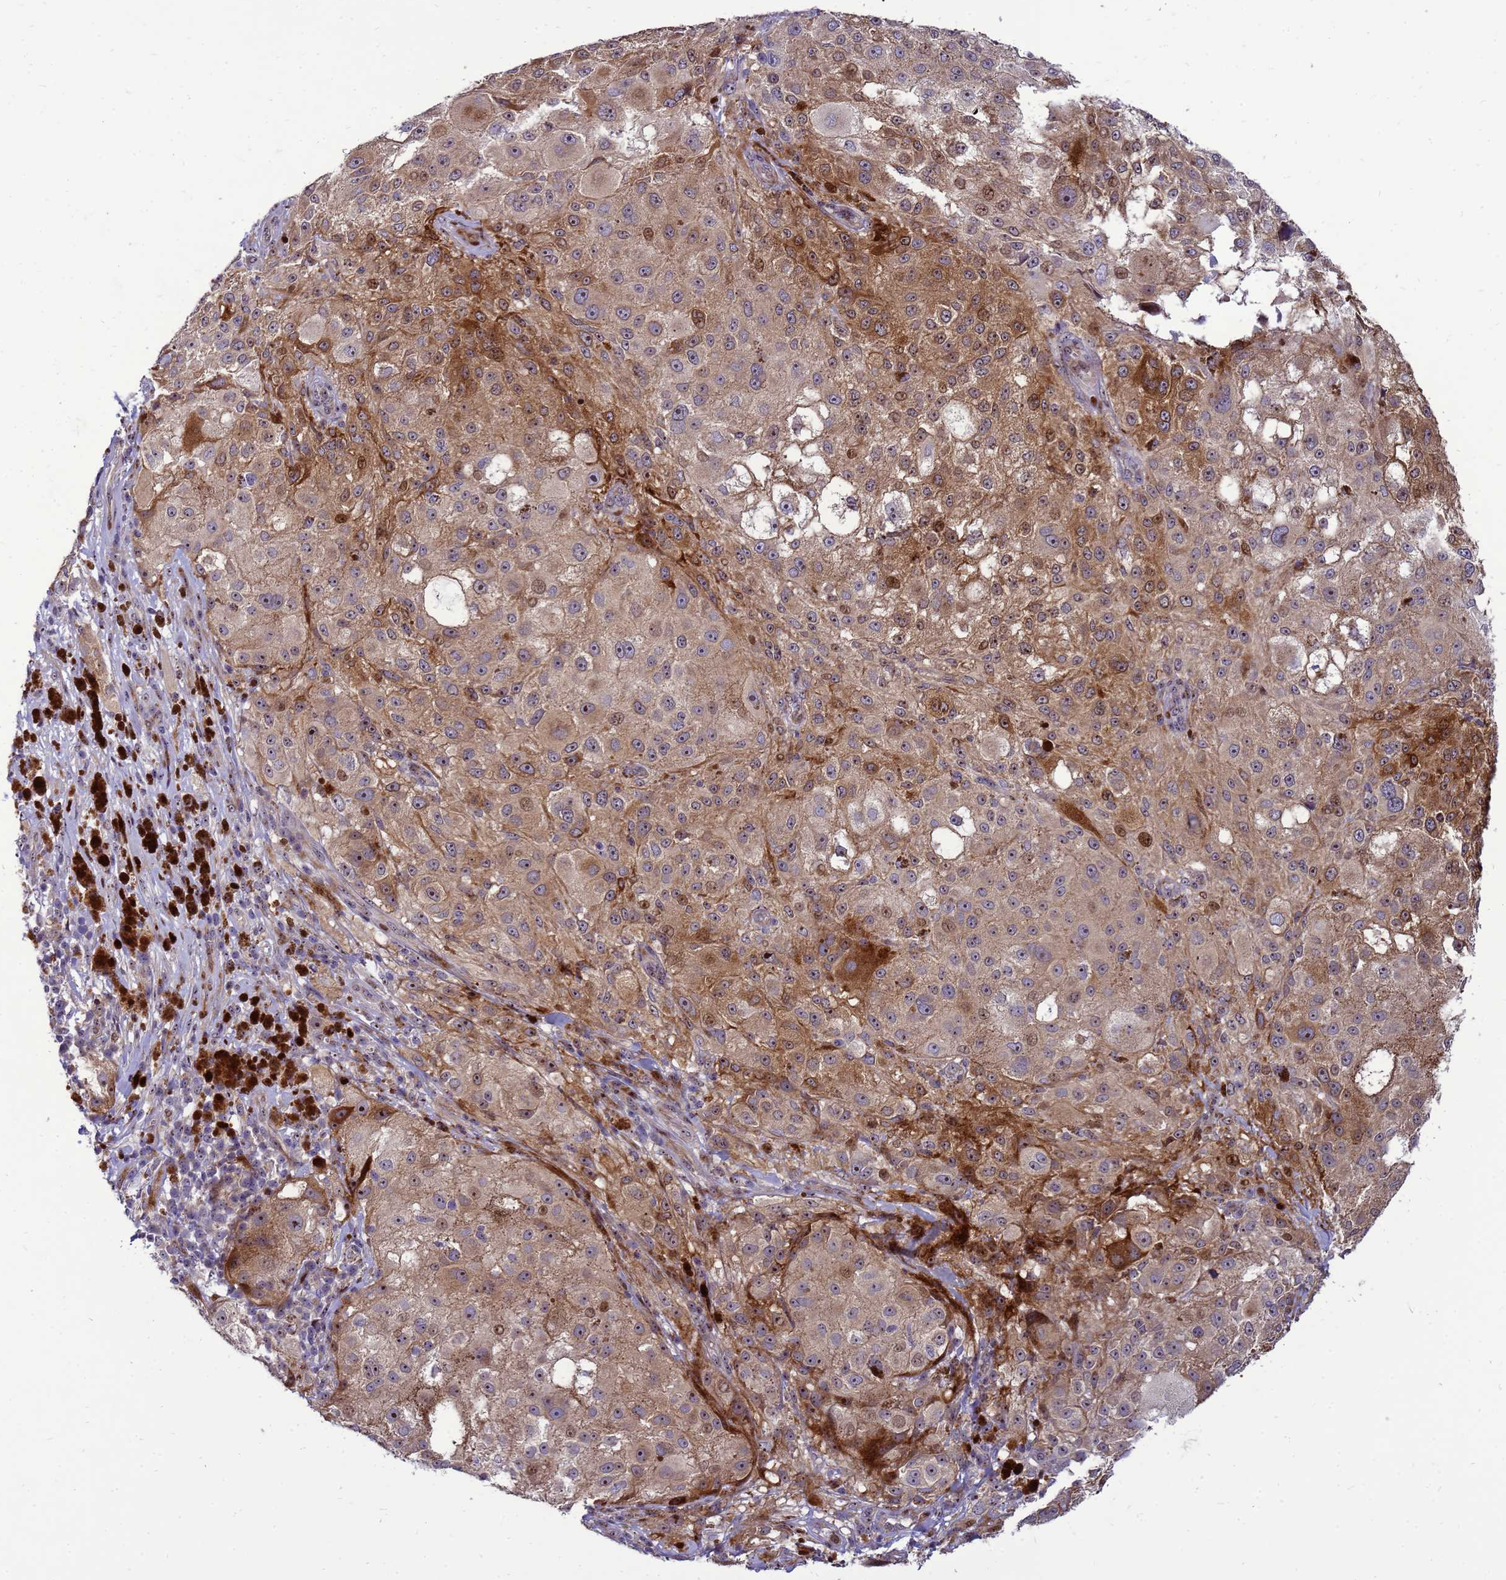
{"staining": {"intensity": "moderate", "quantity": ">75%", "location": "cytoplasmic/membranous,nuclear"}, "tissue": "melanoma", "cell_type": "Tumor cells", "image_type": "cancer", "snomed": [{"axis": "morphology", "description": "Necrosis, NOS"}, {"axis": "morphology", "description": "Malignant melanoma, NOS"}, {"axis": "topography", "description": "Skin"}], "caption": "The immunohistochemical stain shows moderate cytoplasmic/membranous and nuclear positivity in tumor cells of malignant melanoma tissue.", "gene": "RSPO1", "patient": {"sex": "female", "age": 87}}